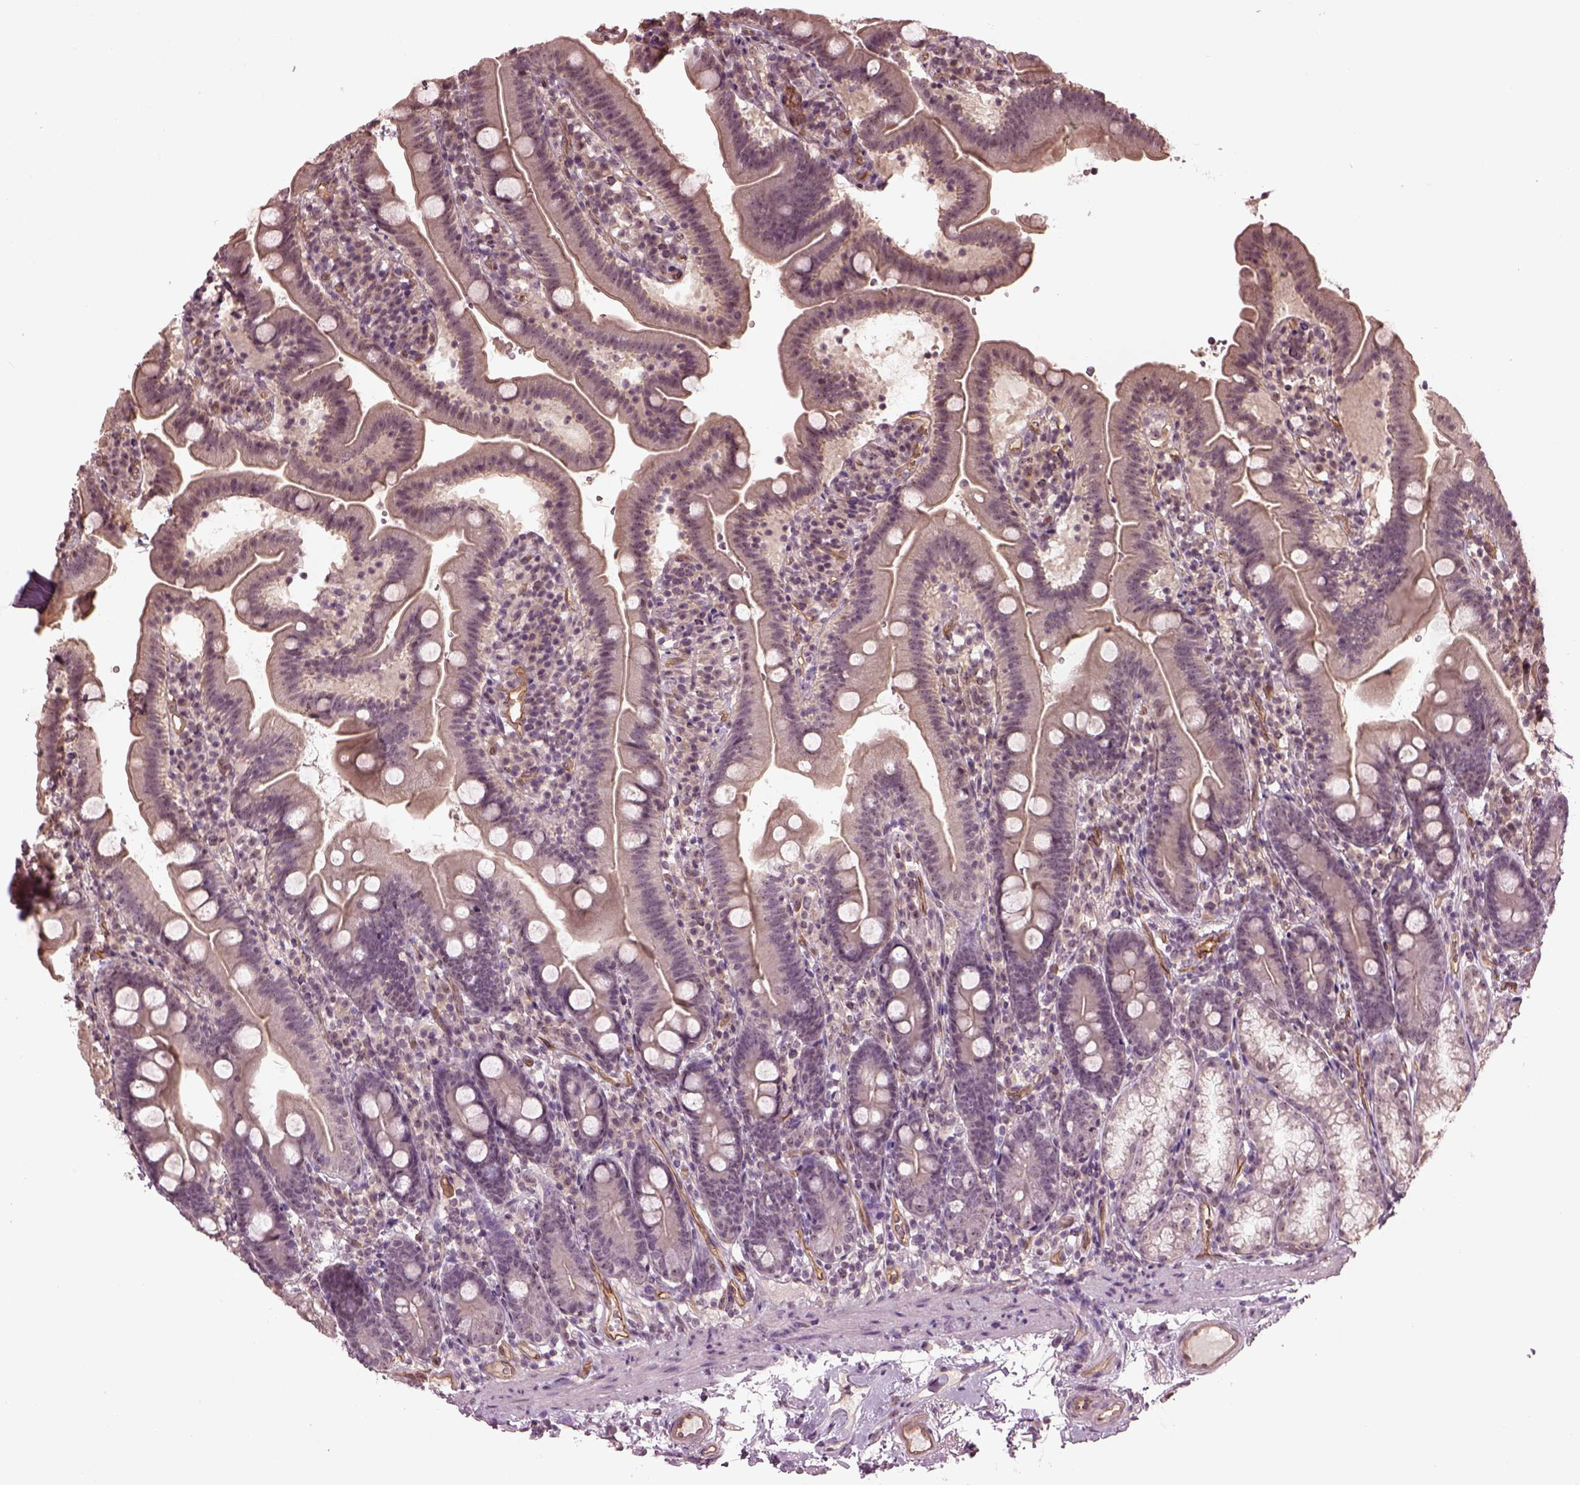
{"staining": {"intensity": "weak", "quantity": "<25%", "location": "cytoplasmic/membranous,nuclear"}, "tissue": "duodenum", "cell_type": "Glandular cells", "image_type": "normal", "snomed": [{"axis": "morphology", "description": "Normal tissue, NOS"}, {"axis": "topography", "description": "Duodenum"}], "caption": "Immunohistochemical staining of benign human duodenum exhibits no significant expression in glandular cells. Brightfield microscopy of immunohistochemistry stained with DAB (3,3'-diaminobenzidine) (brown) and hematoxylin (blue), captured at high magnification.", "gene": "GNRH1", "patient": {"sex": "female", "age": 67}}